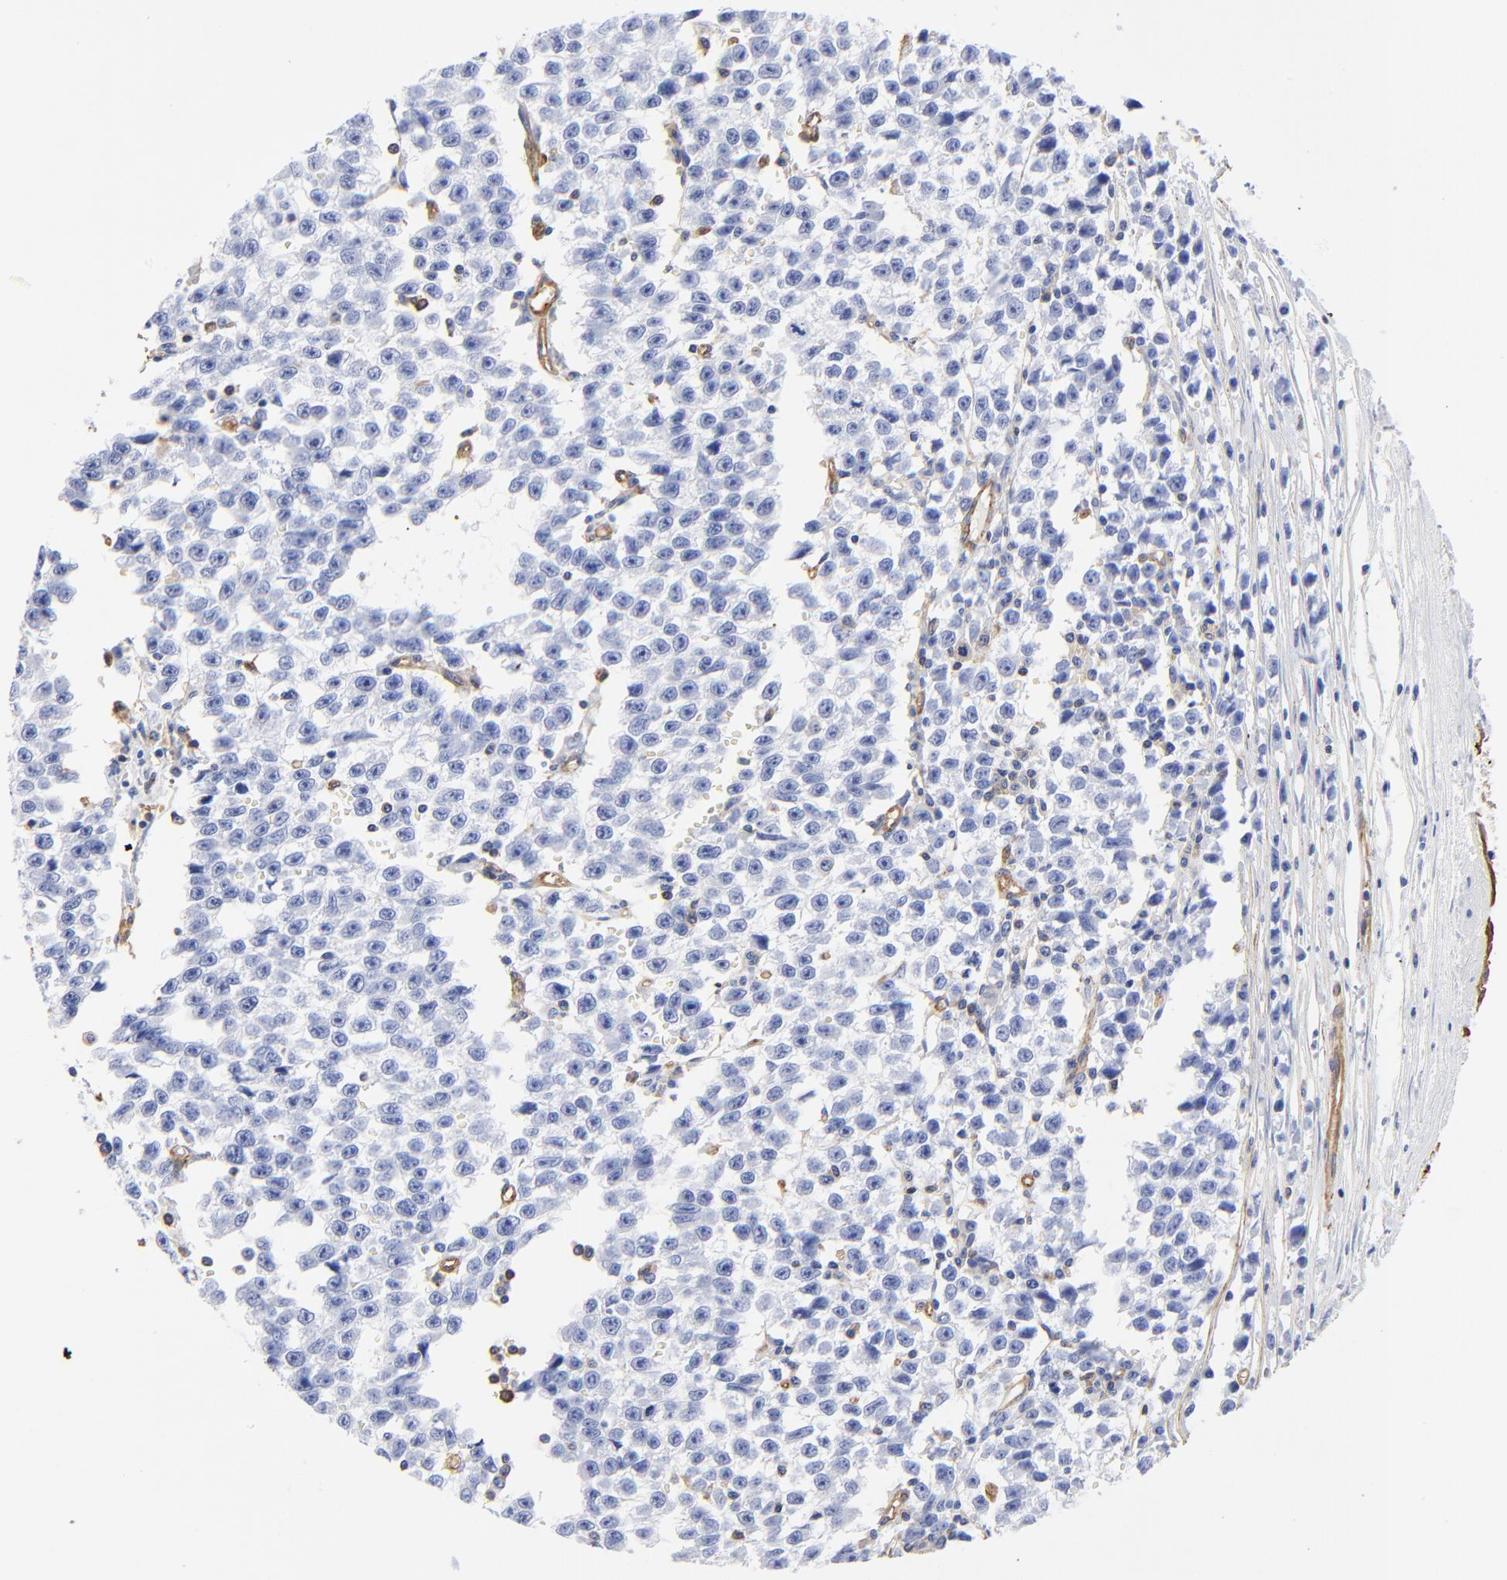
{"staining": {"intensity": "negative", "quantity": "none", "location": "none"}, "tissue": "testis cancer", "cell_type": "Tumor cells", "image_type": "cancer", "snomed": [{"axis": "morphology", "description": "Seminoma, NOS"}, {"axis": "topography", "description": "Testis"}], "caption": "Testis cancer was stained to show a protein in brown. There is no significant staining in tumor cells.", "gene": "TAGLN2", "patient": {"sex": "male", "age": 35}}